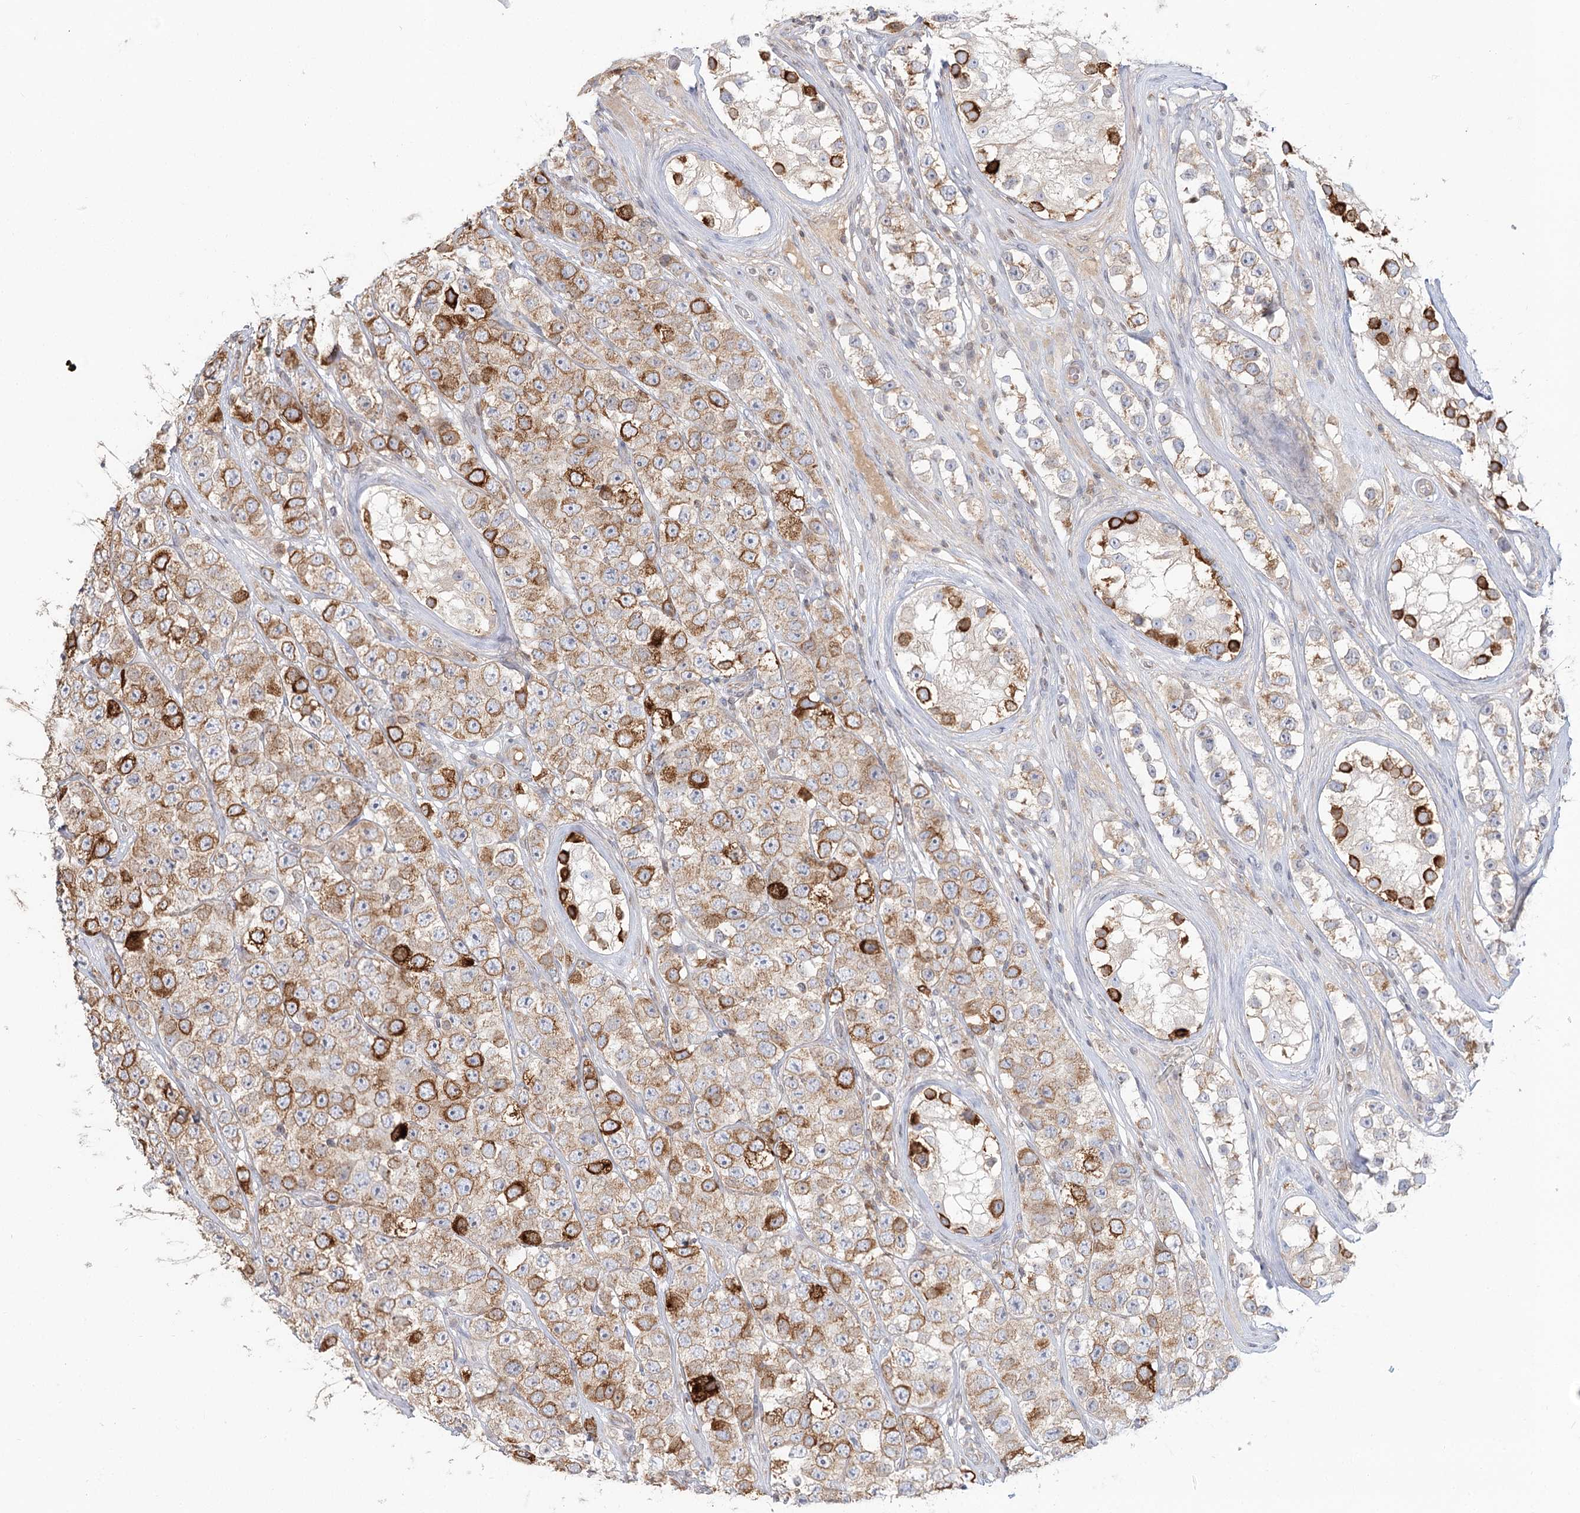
{"staining": {"intensity": "strong", "quantity": "25%-75%", "location": "cytoplasmic/membranous"}, "tissue": "testis cancer", "cell_type": "Tumor cells", "image_type": "cancer", "snomed": [{"axis": "morphology", "description": "Seminoma, NOS"}, {"axis": "topography", "description": "Testis"}], "caption": "This image reveals immunohistochemistry (IHC) staining of testis cancer, with high strong cytoplasmic/membranous staining in approximately 25%-75% of tumor cells.", "gene": "MTMR3", "patient": {"sex": "male", "age": 28}}